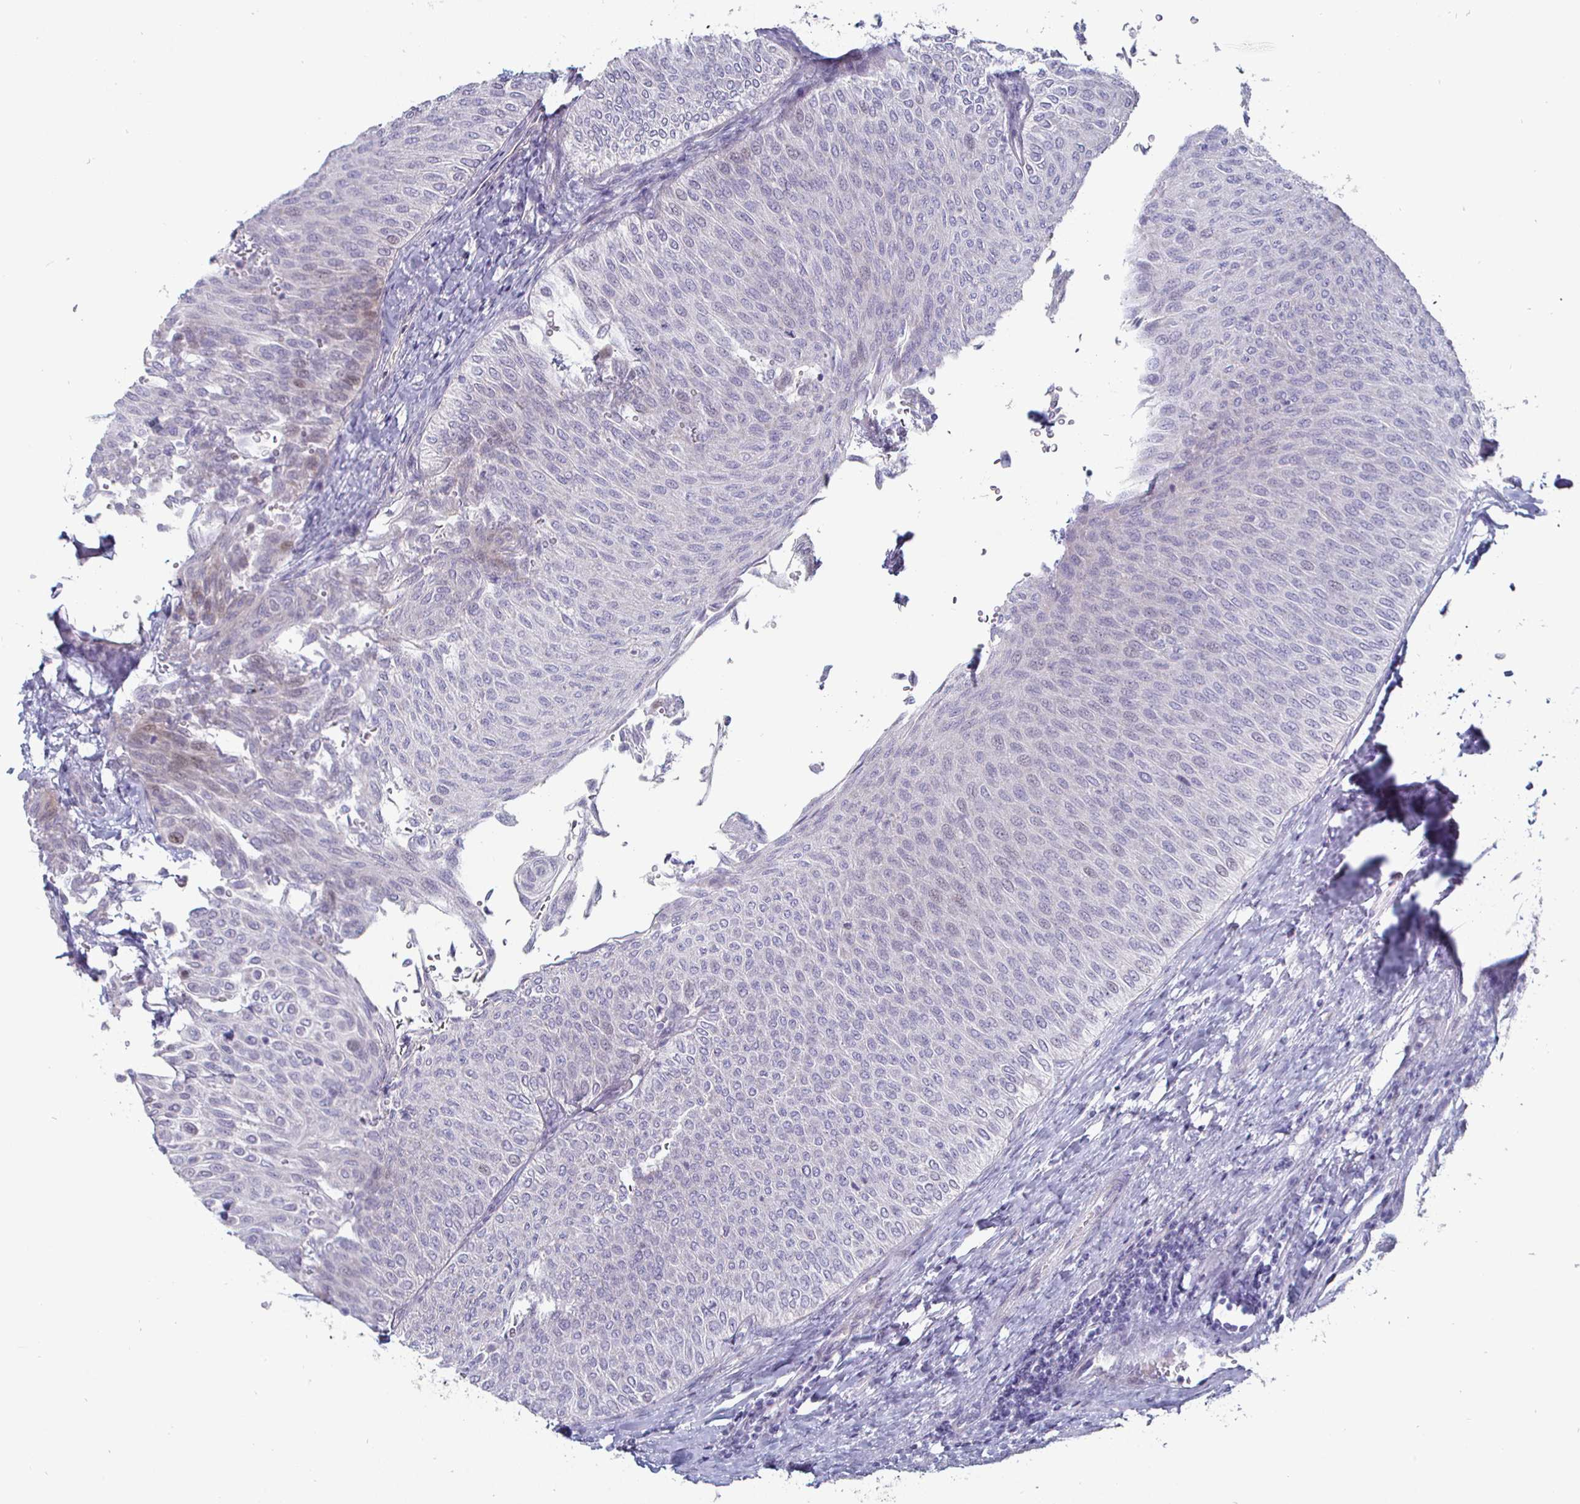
{"staining": {"intensity": "negative", "quantity": "none", "location": "none"}, "tissue": "urothelial cancer", "cell_type": "Tumor cells", "image_type": "cancer", "snomed": [{"axis": "morphology", "description": "Urothelial carcinoma, Low grade"}, {"axis": "topography", "description": "Urinary bladder"}], "caption": "A photomicrograph of human urothelial cancer is negative for staining in tumor cells. (DAB immunohistochemistry with hematoxylin counter stain).", "gene": "DMRTB1", "patient": {"sex": "male", "age": 78}}